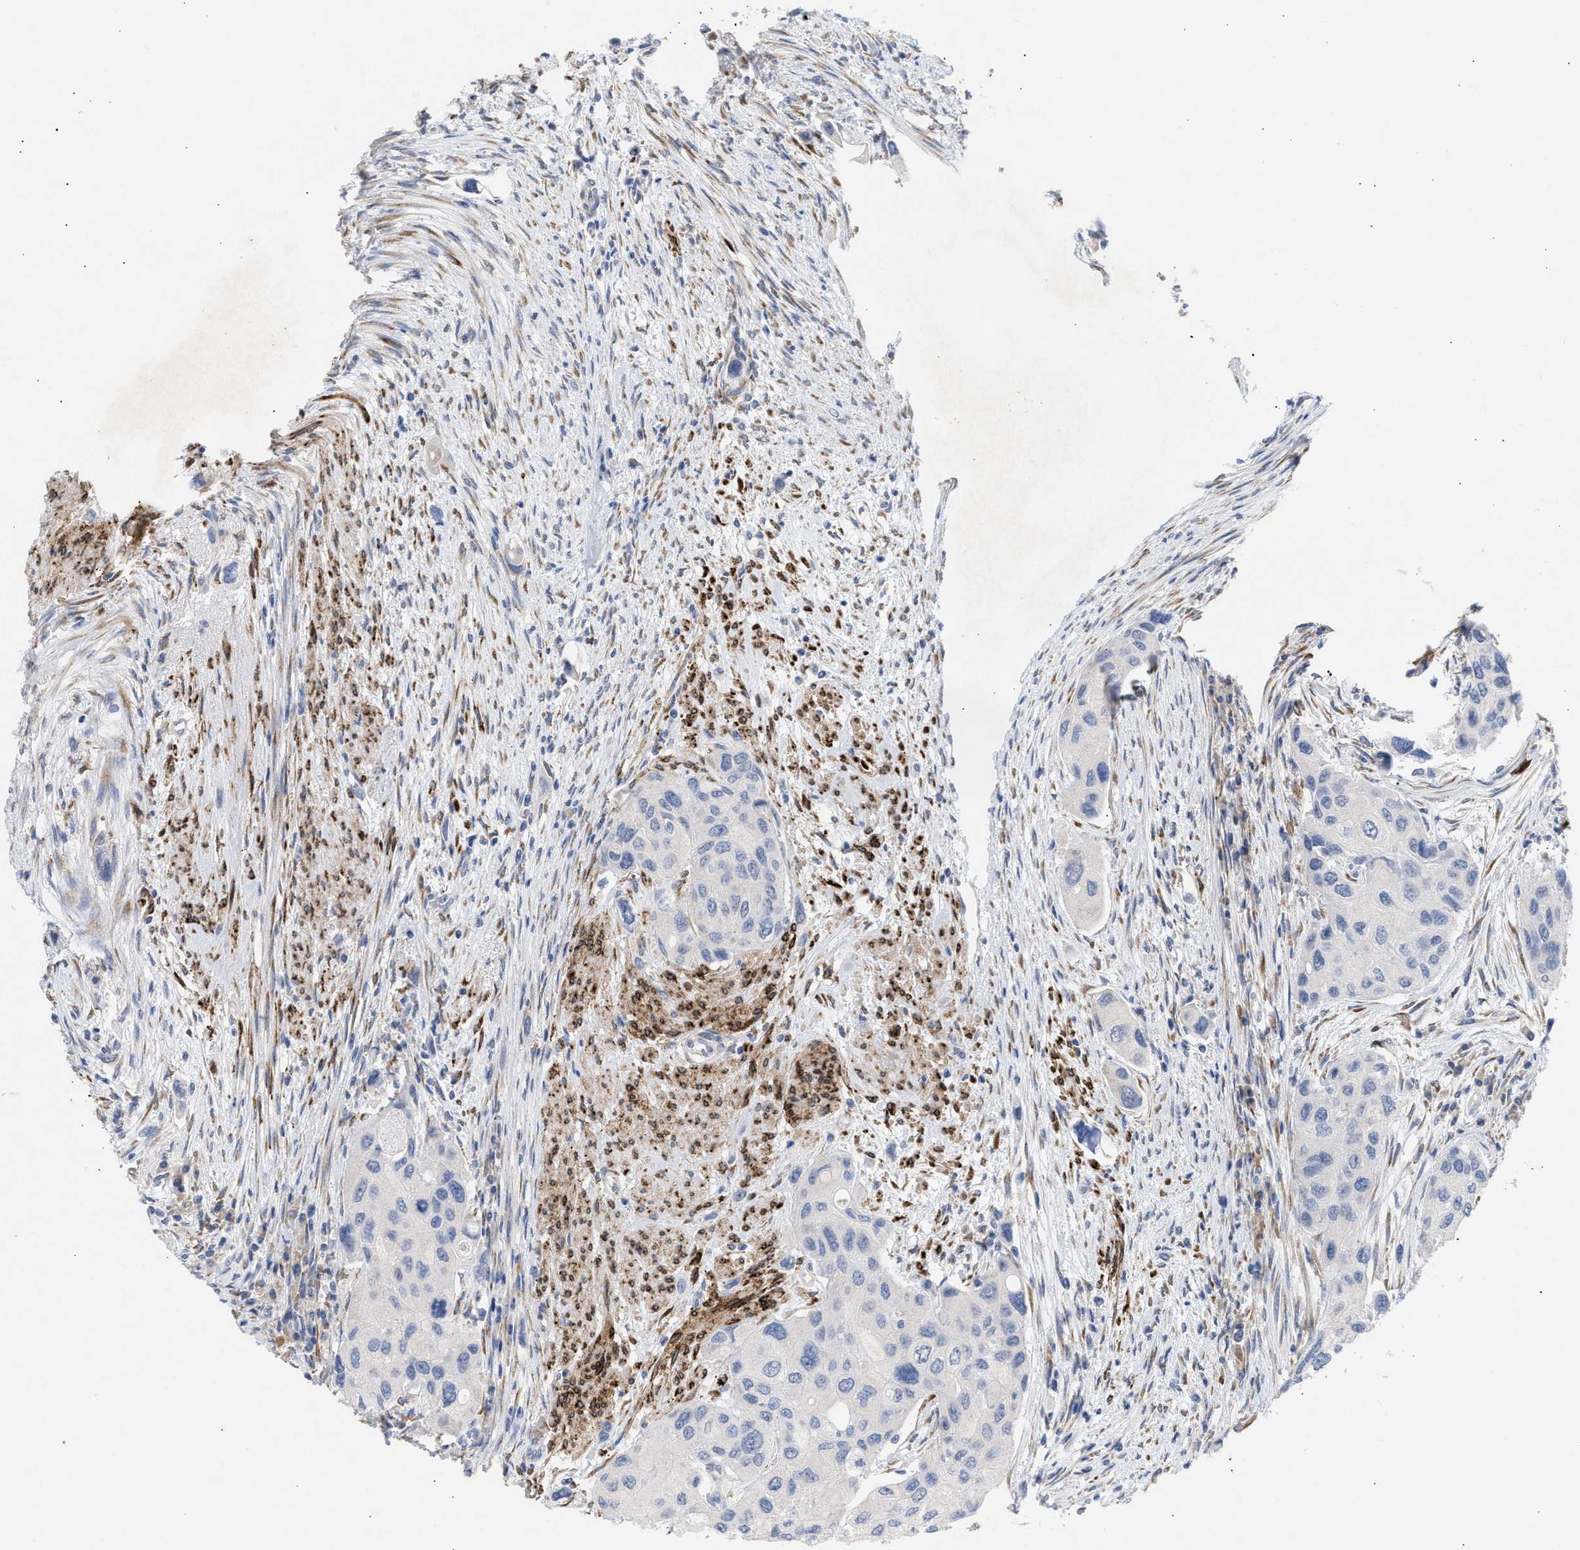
{"staining": {"intensity": "negative", "quantity": "none", "location": "none"}, "tissue": "urothelial cancer", "cell_type": "Tumor cells", "image_type": "cancer", "snomed": [{"axis": "morphology", "description": "Urothelial carcinoma, High grade"}, {"axis": "topography", "description": "Urinary bladder"}], "caption": "Immunohistochemistry of urothelial cancer exhibits no staining in tumor cells.", "gene": "SELENOM", "patient": {"sex": "female", "age": 56}}